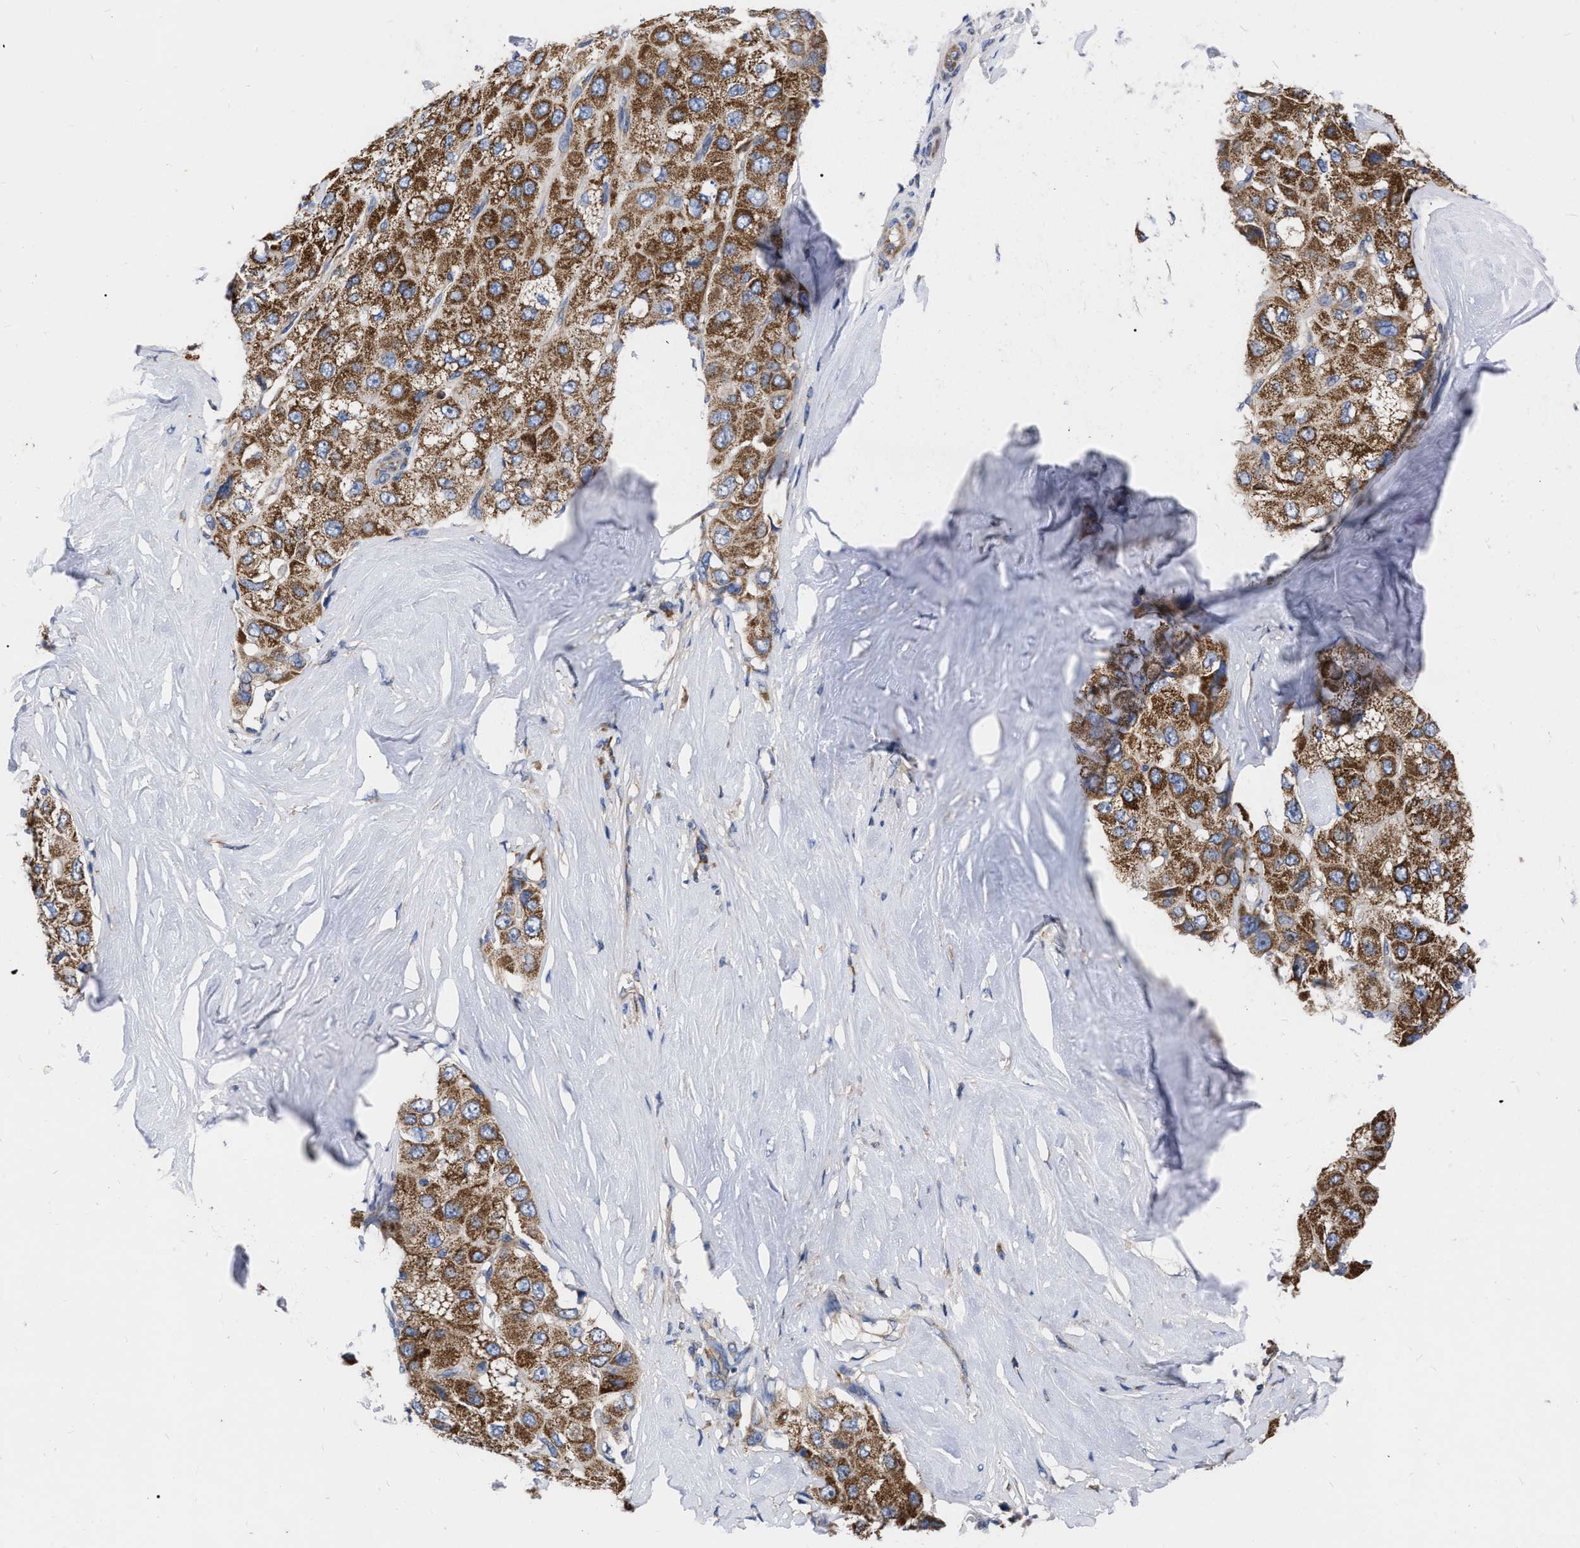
{"staining": {"intensity": "strong", "quantity": ">75%", "location": "cytoplasmic/membranous"}, "tissue": "liver cancer", "cell_type": "Tumor cells", "image_type": "cancer", "snomed": [{"axis": "morphology", "description": "Carcinoma, Hepatocellular, NOS"}, {"axis": "topography", "description": "Liver"}], "caption": "An image of liver hepatocellular carcinoma stained for a protein demonstrates strong cytoplasmic/membranous brown staining in tumor cells.", "gene": "CDKN2C", "patient": {"sex": "male", "age": 80}}